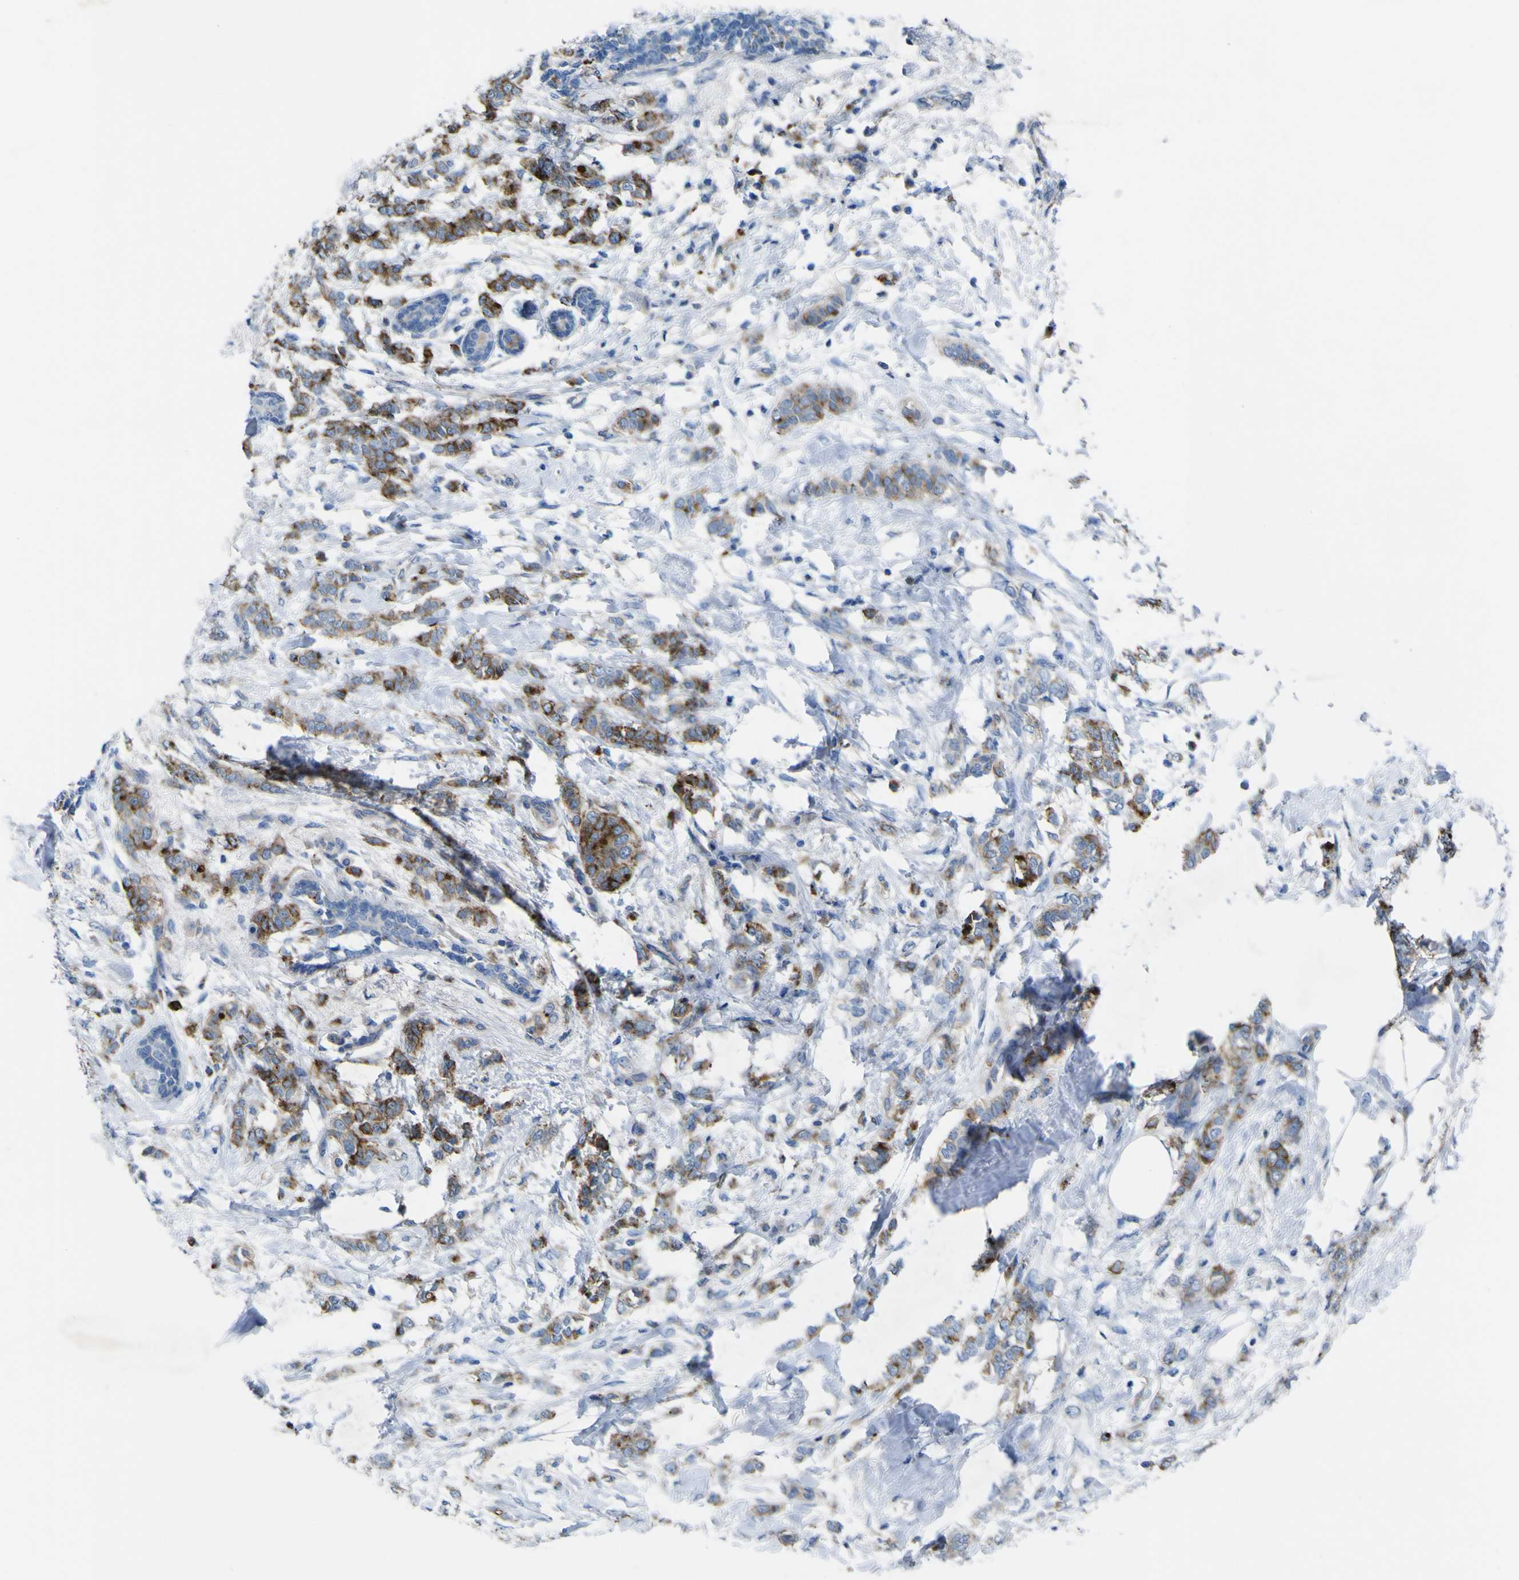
{"staining": {"intensity": "strong", "quantity": ">75%", "location": "cytoplasmic/membranous"}, "tissue": "breast cancer", "cell_type": "Tumor cells", "image_type": "cancer", "snomed": [{"axis": "morphology", "description": "Lobular carcinoma, in situ"}, {"axis": "morphology", "description": "Lobular carcinoma"}, {"axis": "topography", "description": "Breast"}], "caption": "The image reveals immunohistochemical staining of breast cancer. There is strong cytoplasmic/membranous positivity is appreciated in approximately >75% of tumor cells.", "gene": "CST3", "patient": {"sex": "female", "age": 41}}